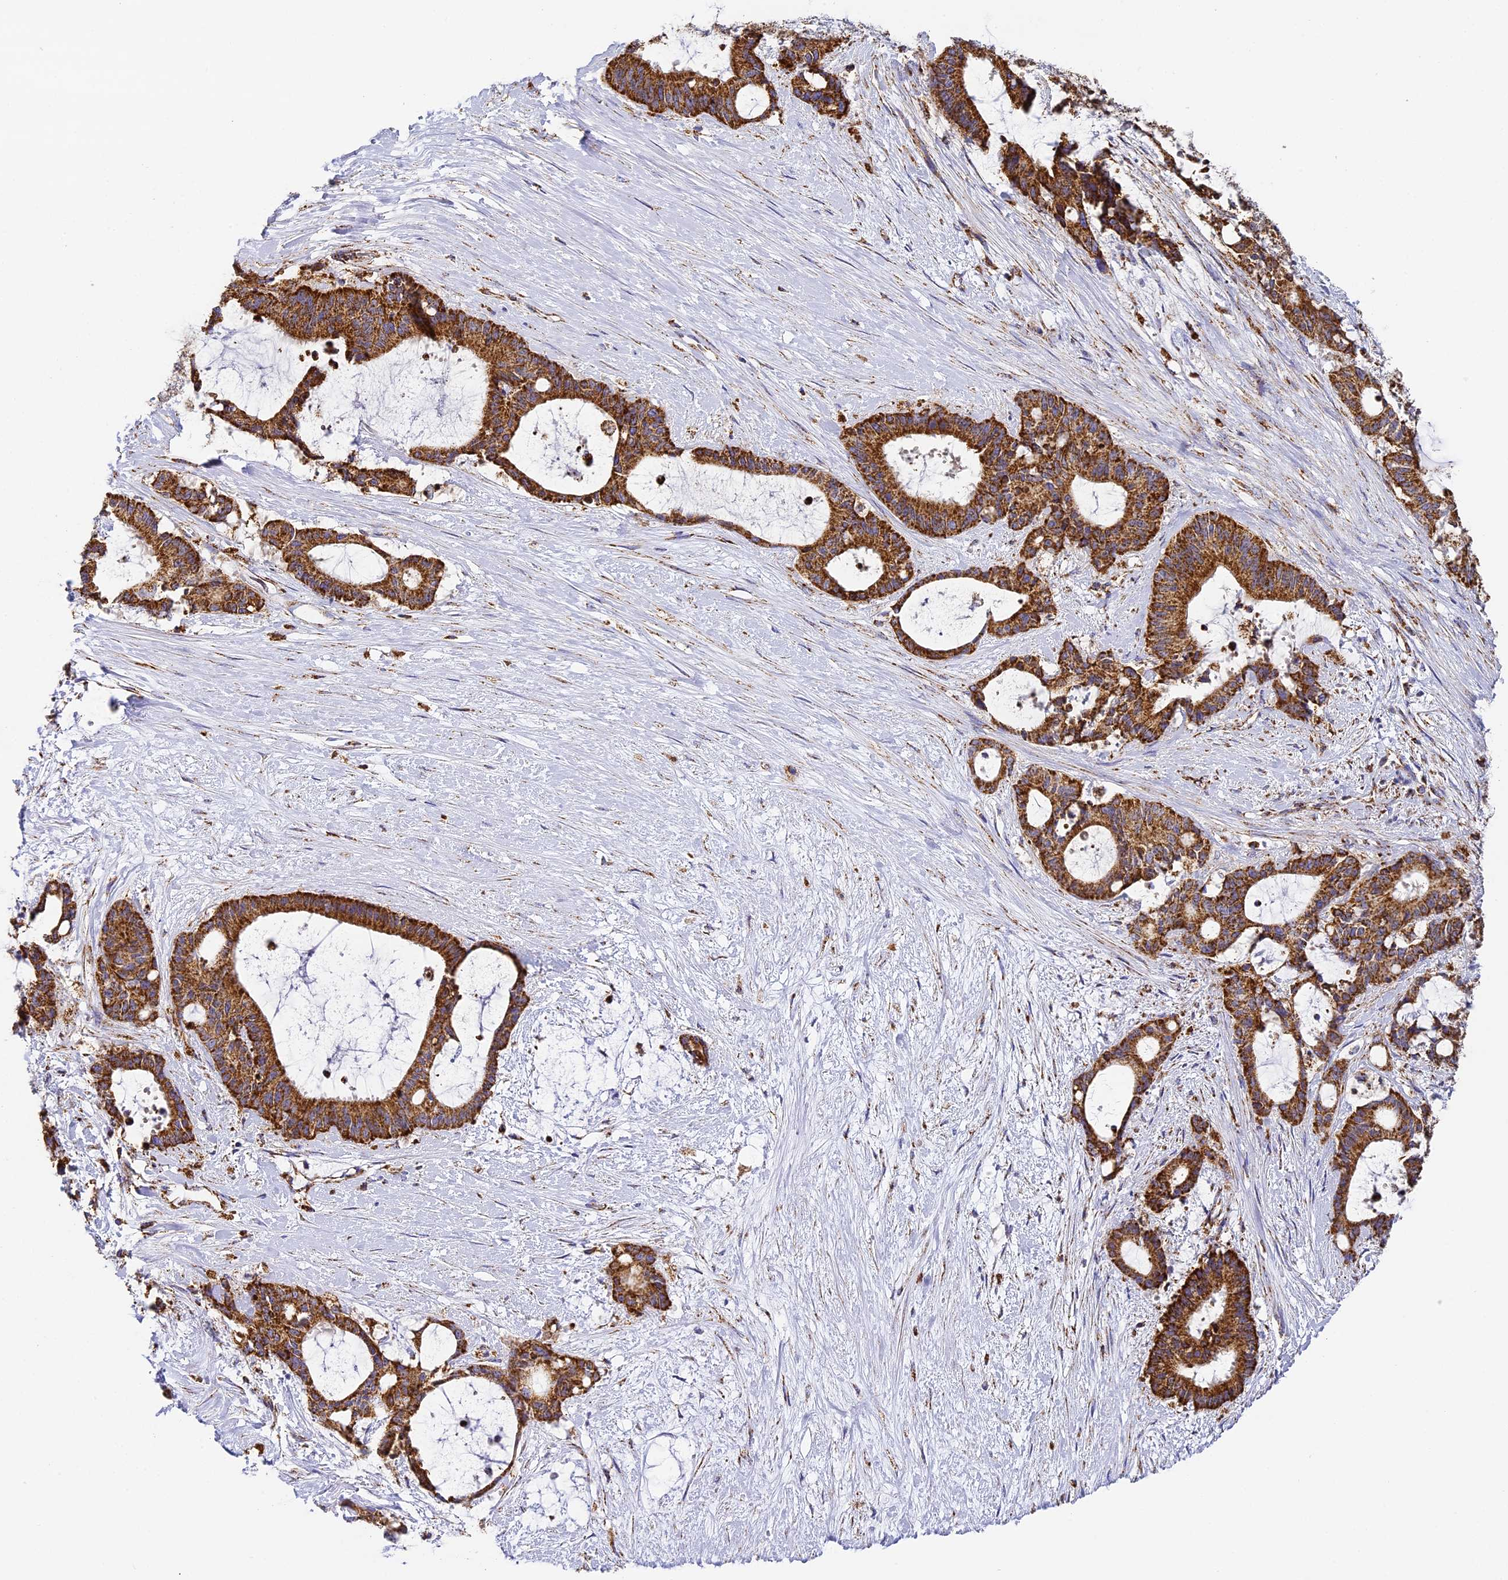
{"staining": {"intensity": "strong", "quantity": ">75%", "location": "cytoplasmic/membranous"}, "tissue": "liver cancer", "cell_type": "Tumor cells", "image_type": "cancer", "snomed": [{"axis": "morphology", "description": "Normal tissue, NOS"}, {"axis": "morphology", "description": "Cholangiocarcinoma"}, {"axis": "topography", "description": "Liver"}, {"axis": "topography", "description": "Peripheral nerve tissue"}], "caption": "This is an image of immunohistochemistry staining of liver cancer, which shows strong expression in the cytoplasmic/membranous of tumor cells.", "gene": "STK17A", "patient": {"sex": "female", "age": 73}}